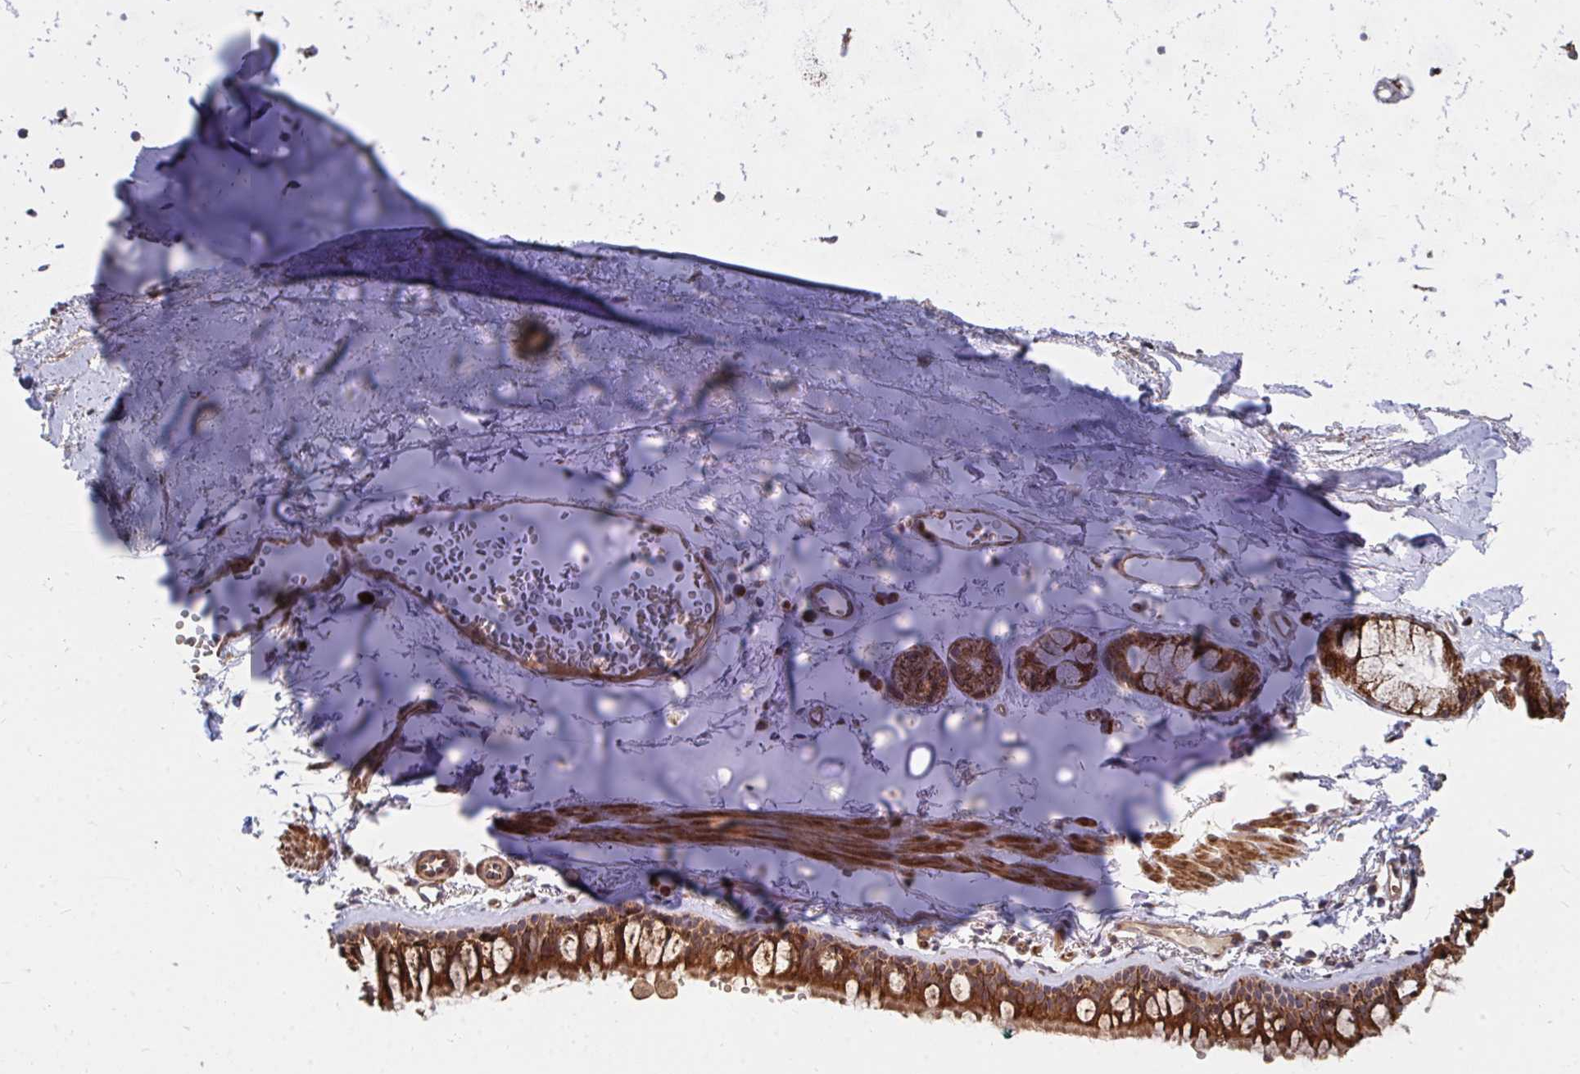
{"staining": {"intensity": "strong", "quantity": ">75%", "location": "cytoplasmic/membranous"}, "tissue": "bronchus", "cell_type": "Respiratory epithelial cells", "image_type": "normal", "snomed": [{"axis": "morphology", "description": "Normal tissue, NOS"}, {"axis": "topography", "description": "Cartilage tissue"}, {"axis": "topography", "description": "Bronchus"}, {"axis": "topography", "description": "Peripheral nerve tissue"}], "caption": "Immunohistochemical staining of unremarkable bronchus exhibits high levels of strong cytoplasmic/membranous expression in about >75% of respiratory epithelial cells.", "gene": "FAM89A", "patient": {"sex": "female", "age": 59}}